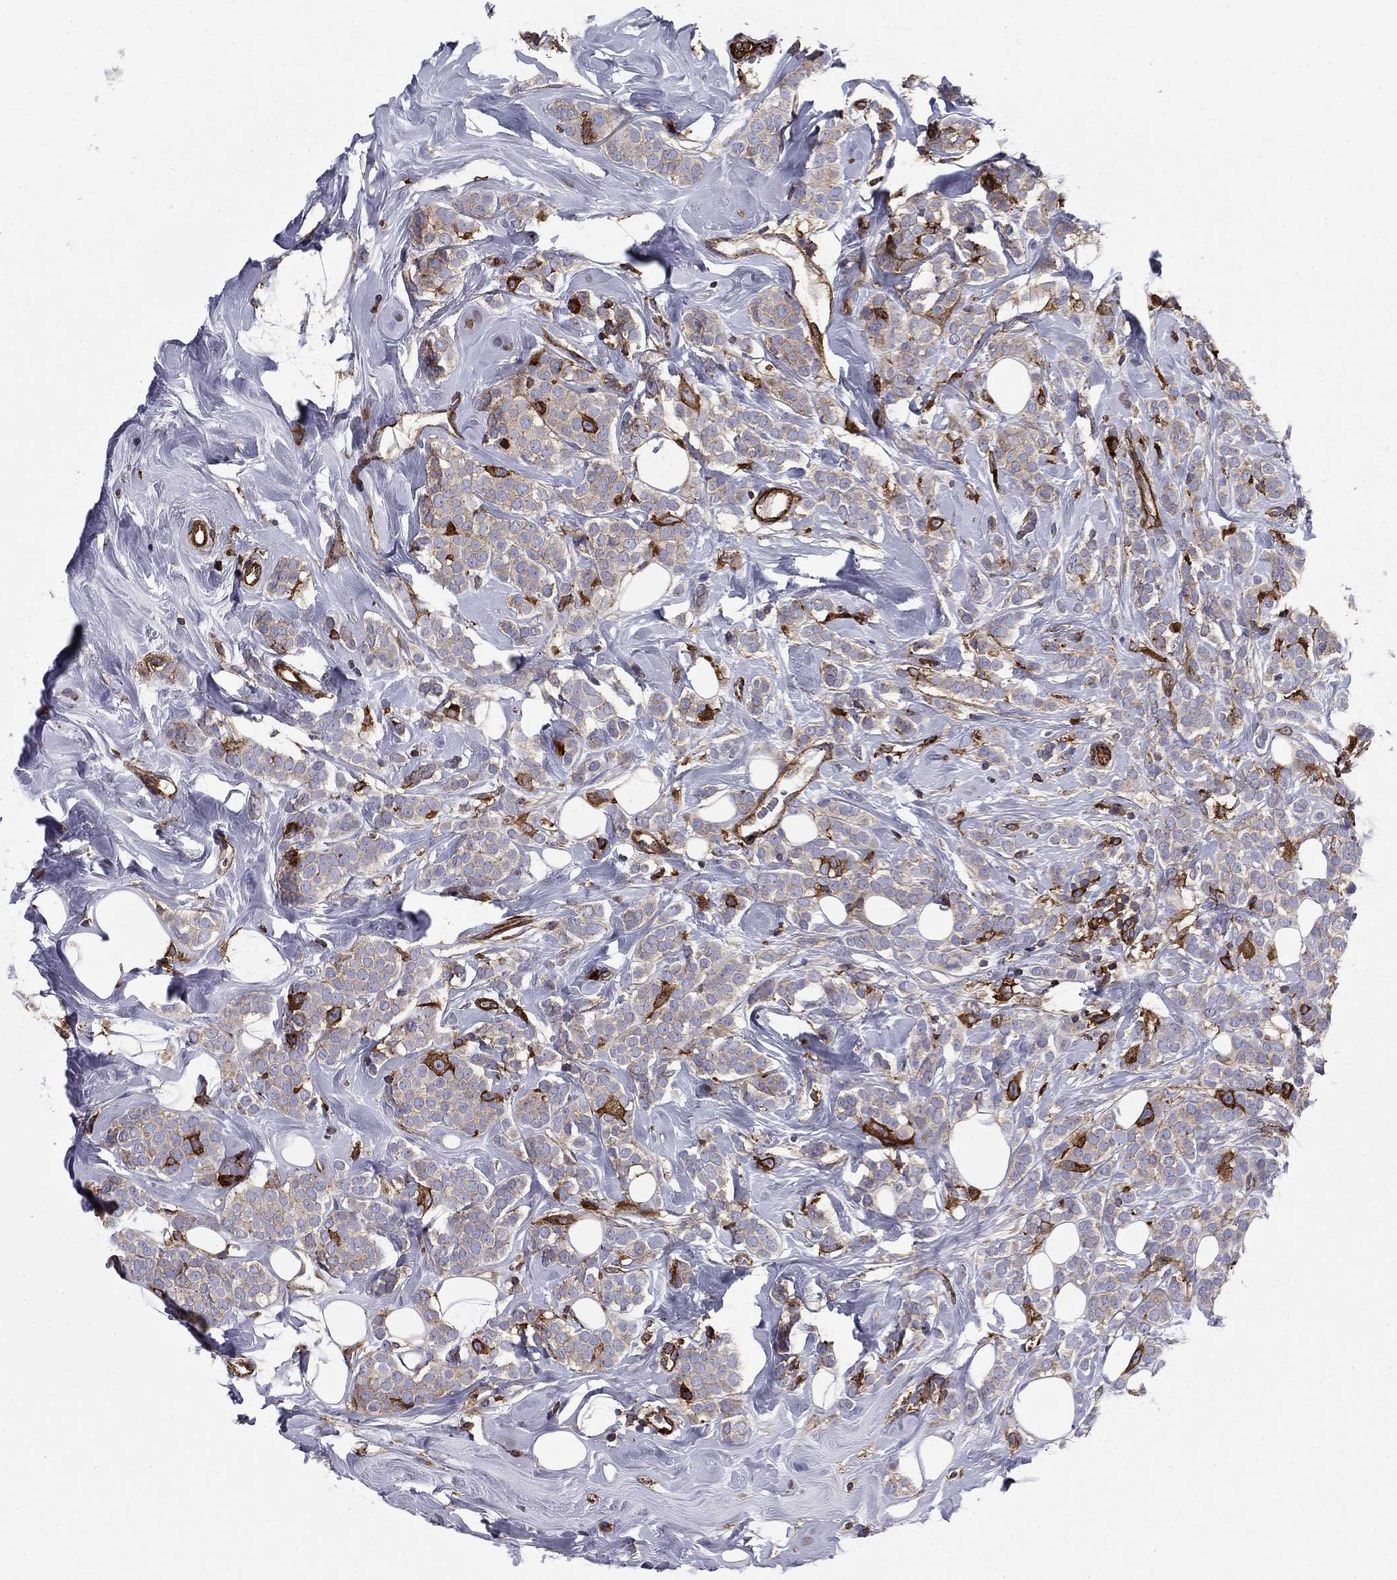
{"staining": {"intensity": "strong", "quantity": "<25%", "location": "cytoplasmic/membranous"}, "tissue": "breast cancer", "cell_type": "Tumor cells", "image_type": "cancer", "snomed": [{"axis": "morphology", "description": "Lobular carcinoma"}, {"axis": "topography", "description": "Breast"}], "caption": "A brown stain labels strong cytoplasmic/membranous expression of a protein in human breast cancer (lobular carcinoma) tumor cells.", "gene": "EHBP1L1", "patient": {"sex": "female", "age": 49}}